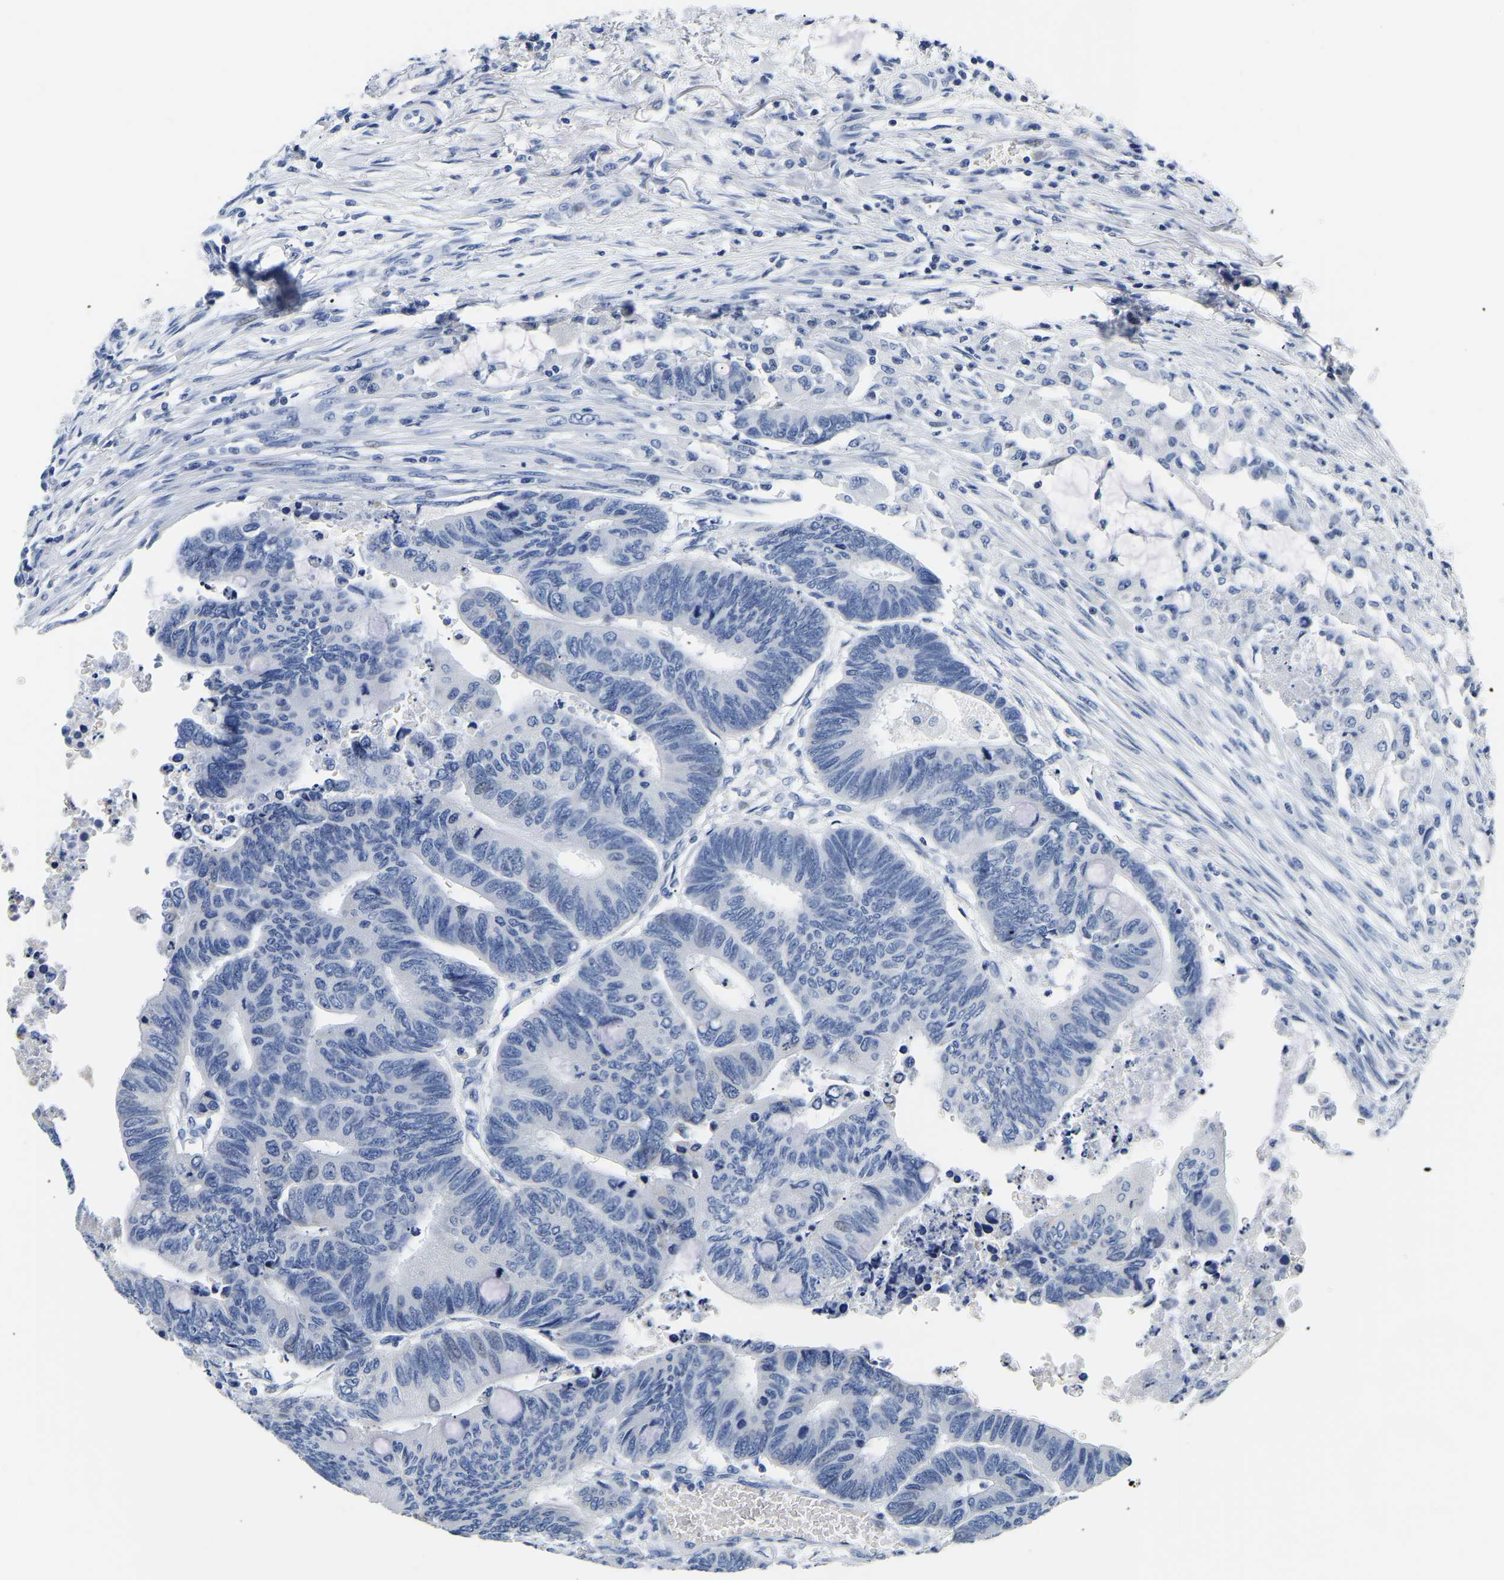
{"staining": {"intensity": "negative", "quantity": "none", "location": "none"}, "tissue": "colorectal cancer", "cell_type": "Tumor cells", "image_type": "cancer", "snomed": [{"axis": "morphology", "description": "Normal tissue, NOS"}, {"axis": "morphology", "description": "Adenocarcinoma, NOS"}, {"axis": "topography", "description": "Rectum"}, {"axis": "topography", "description": "Peripheral nerve tissue"}], "caption": "An image of human colorectal adenocarcinoma is negative for staining in tumor cells. (Brightfield microscopy of DAB (3,3'-diaminobenzidine) immunohistochemistry at high magnification).", "gene": "PCK2", "patient": {"sex": "male", "age": 92}}